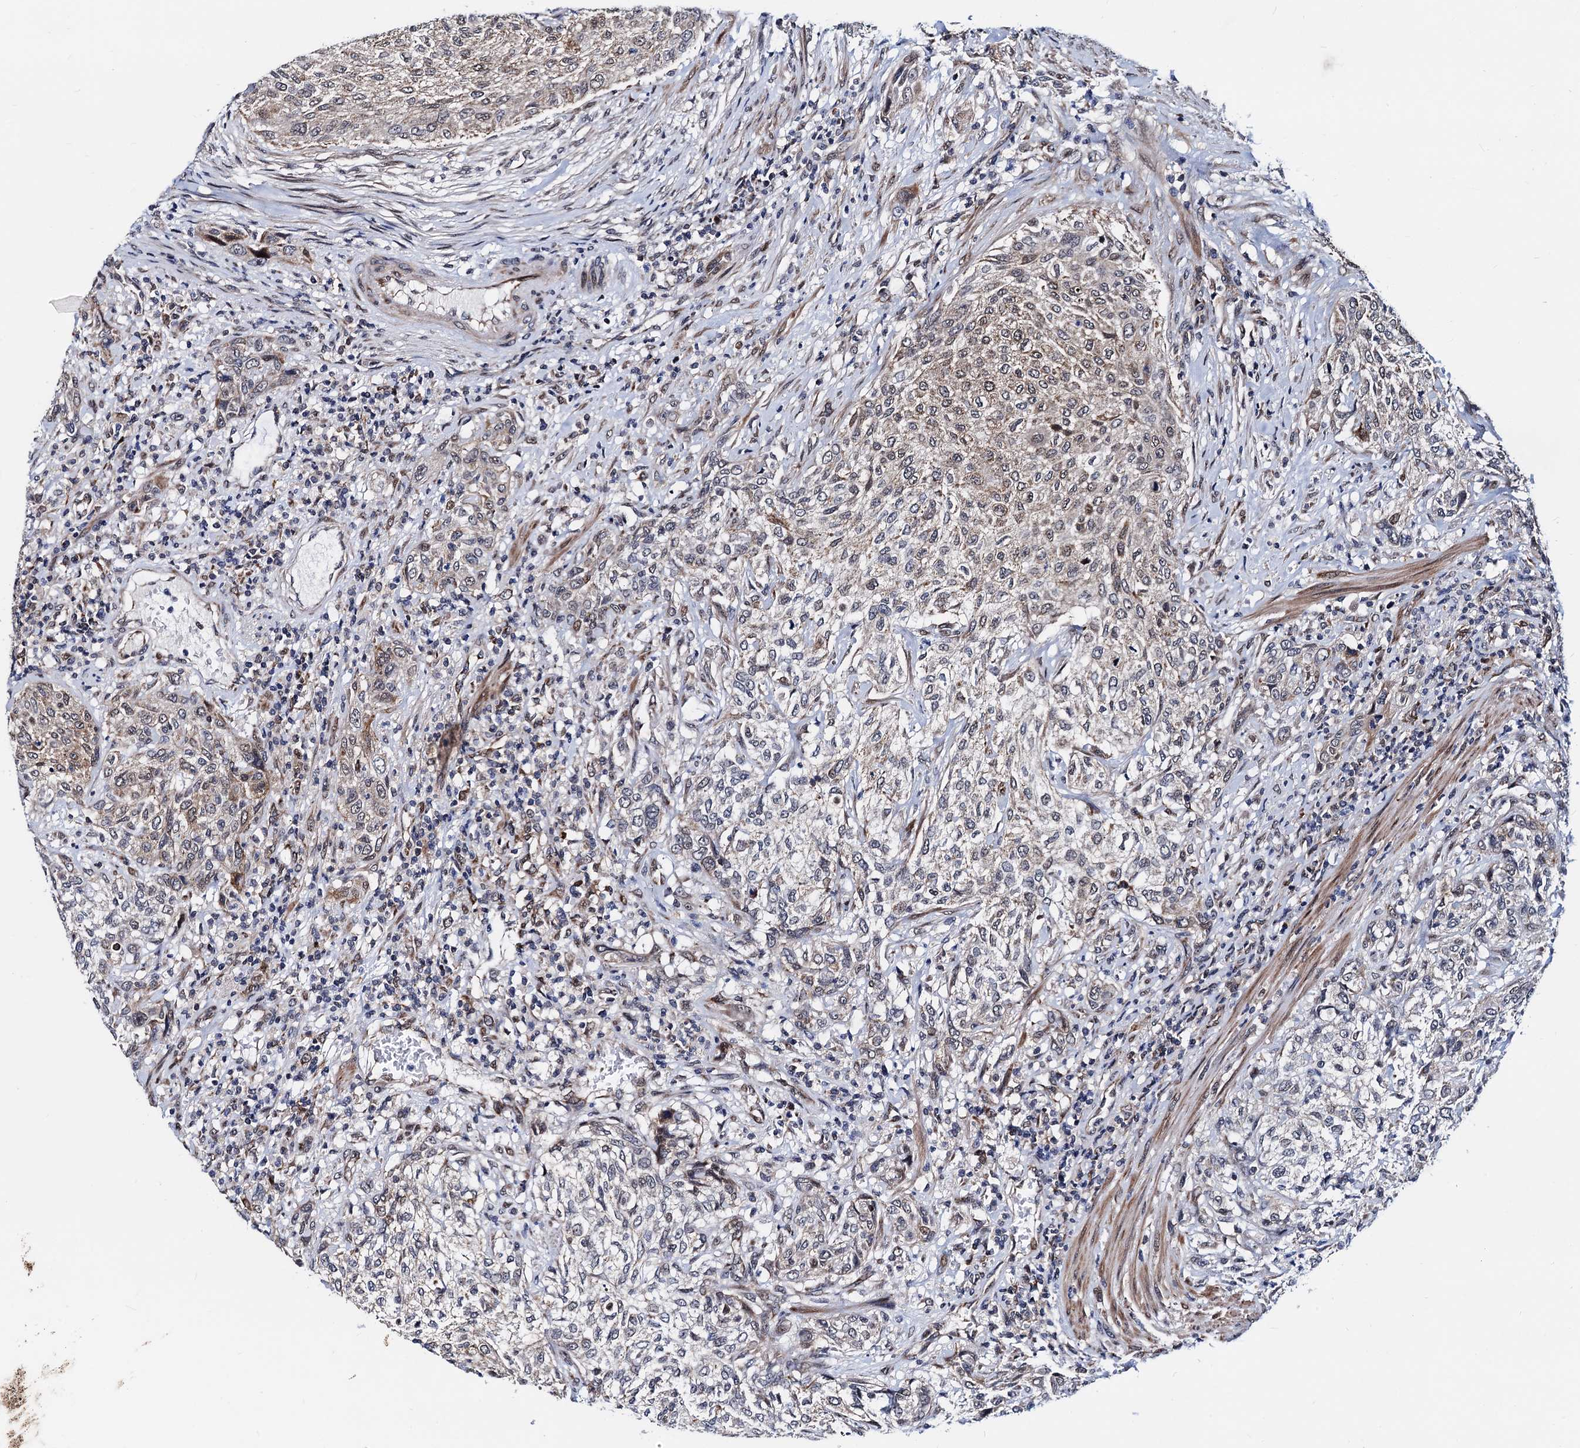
{"staining": {"intensity": "weak", "quantity": "25%-75%", "location": "cytoplasmic/membranous"}, "tissue": "urothelial cancer", "cell_type": "Tumor cells", "image_type": "cancer", "snomed": [{"axis": "morphology", "description": "Normal tissue, NOS"}, {"axis": "morphology", "description": "Urothelial carcinoma, NOS"}, {"axis": "topography", "description": "Urinary bladder"}, {"axis": "topography", "description": "Peripheral nerve tissue"}], "caption": "Human urothelial cancer stained with a protein marker demonstrates weak staining in tumor cells.", "gene": "COA4", "patient": {"sex": "male", "age": 35}}